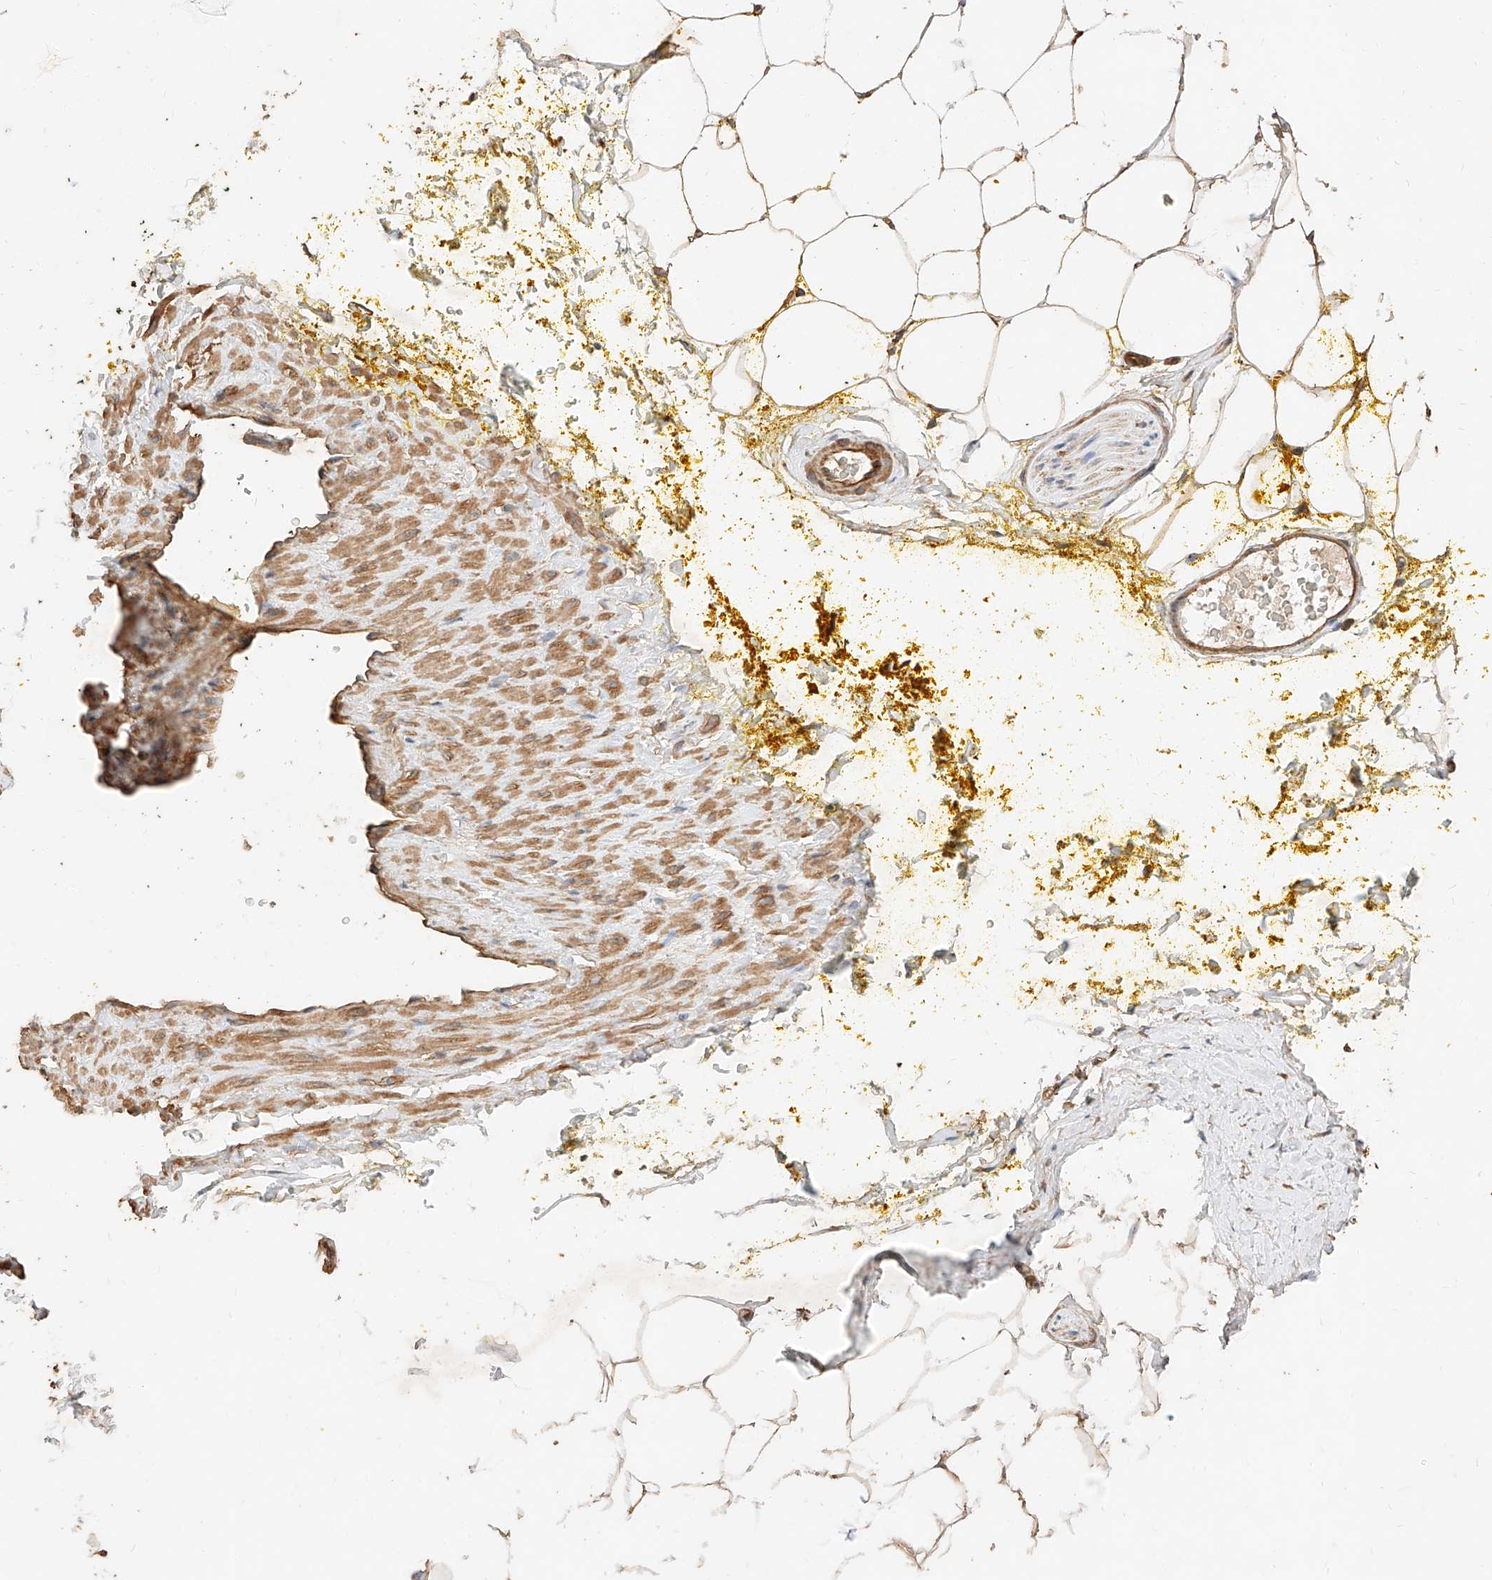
{"staining": {"intensity": "moderate", "quantity": ">75%", "location": "cytoplasmic/membranous"}, "tissue": "adipose tissue", "cell_type": "Adipocytes", "image_type": "normal", "snomed": [{"axis": "morphology", "description": "Normal tissue, NOS"}, {"axis": "morphology", "description": "Adenocarcinoma, Low grade"}, {"axis": "topography", "description": "Prostate"}, {"axis": "topography", "description": "Peripheral nerve tissue"}], "caption": "IHC (DAB) staining of benign human adipose tissue demonstrates moderate cytoplasmic/membranous protein expression in about >75% of adipocytes.", "gene": "GHDC", "patient": {"sex": "male", "age": 63}}